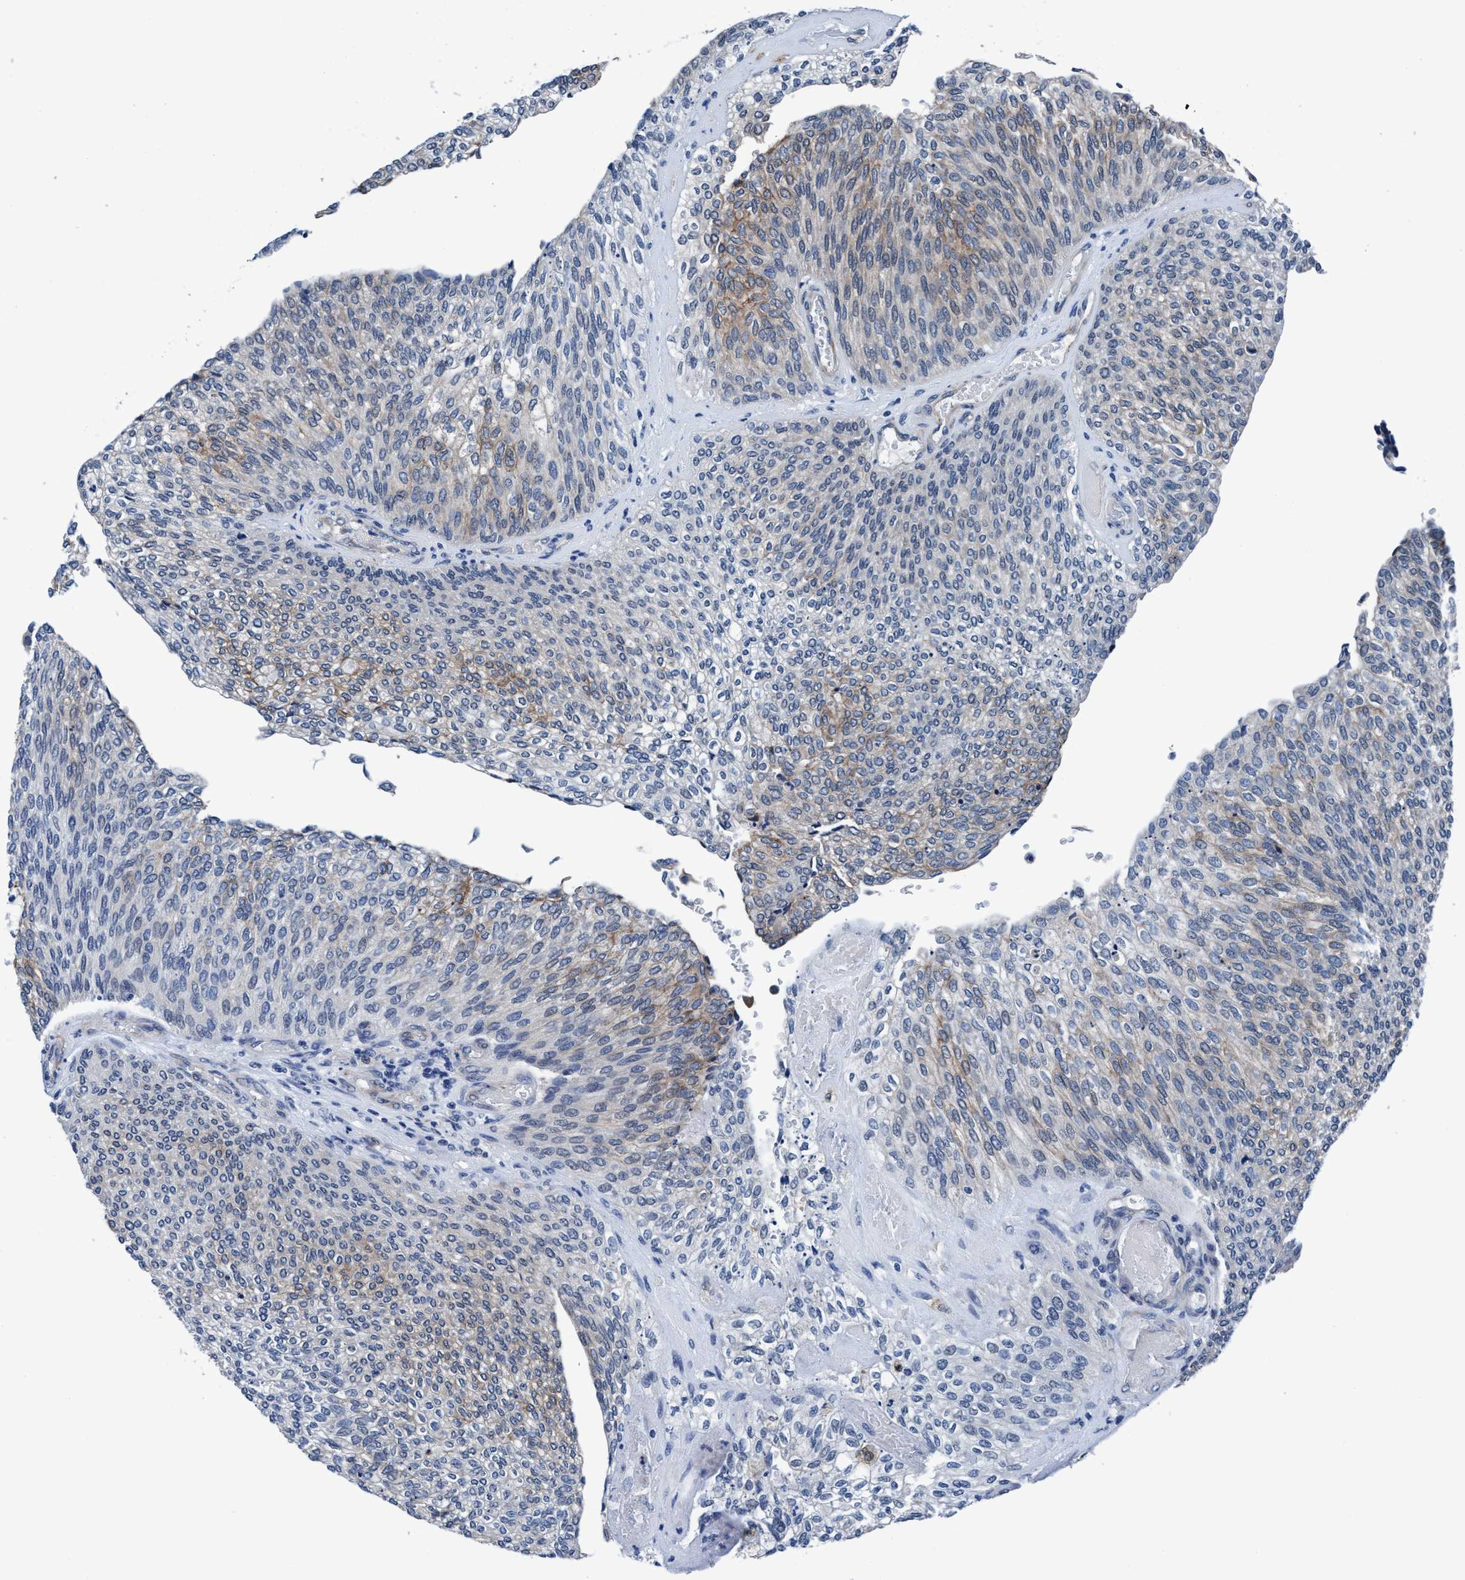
{"staining": {"intensity": "moderate", "quantity": "<25%", "location": "cytoplasmic/membranous"}, "tissue": "urothelial cancer", "cell_type": "Tumor cells", "image_type": "cancer", "snomed": [{"axis": "morphology", "description": "Urothelial carcinoma, Low grade"}, {"axis": "topography", "description": "Urinary bladder"}], "caption": "Immunohistochemistry (IHC) image of human urothelial carcinoma (low-grade) stained for a protein (brown), which shows low levels of moderate cytoplasmic/membranous positivity in about <25% of tumor cells.", "gene": "TMEM94", "patient": {"sex": "female", "age": 79}}